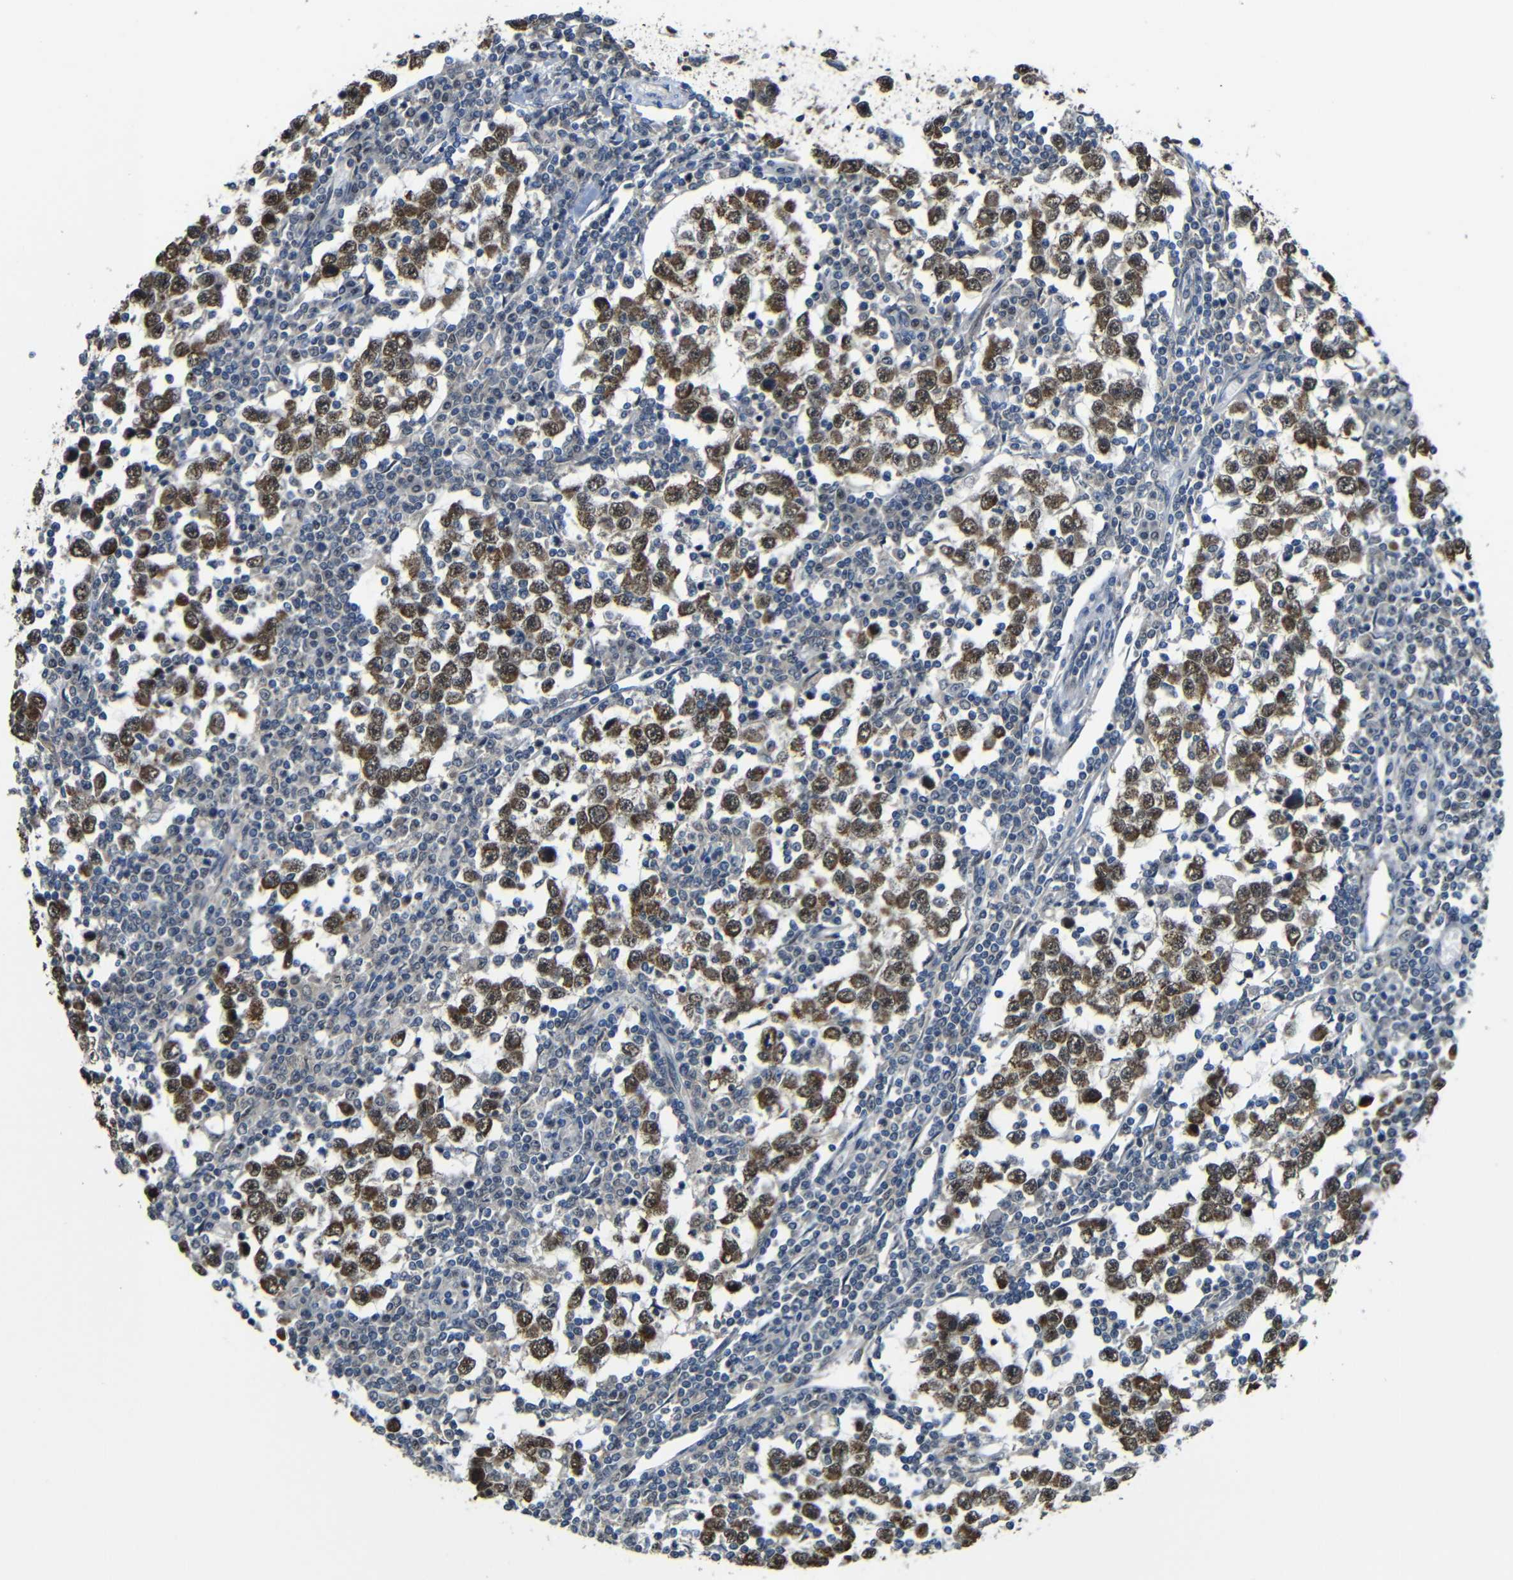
{"staining": {"intensity": "moderate", "quantity": ">75%", "location": "cytoplasmic/membranous,nuclear"}, "tissue": "testis cancer", "cell_type": "Tumor cells", "image_type": "cancer", "snomed": [{"axis": "morphology", "description": "Seminoma, NOS"}, {"axis": "topography", "description": "Testis"}], "caption": "A brown stain shows moderate cytoplasmic/membranous and nuclear positivity of a protein in human testis seminoma tumor cells. Ihc stains the protein in brown and the nuclei are stained blue.", "gene": "FAM172A", "patient": {"sex": "male", "age": 65}}